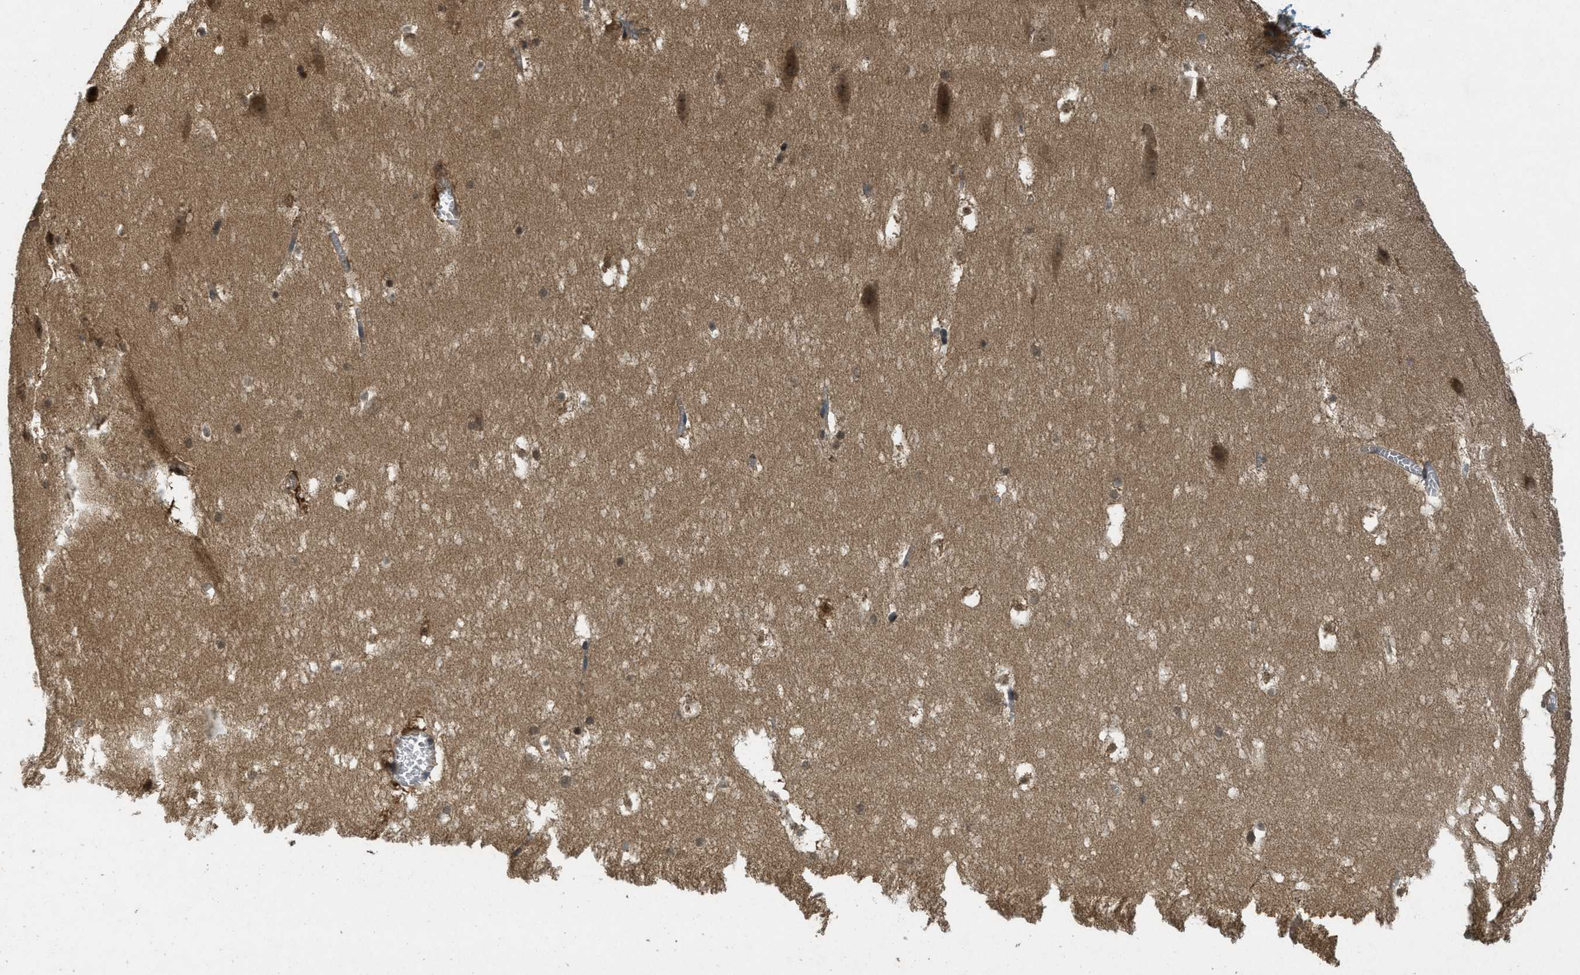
{"staining": {"intensity": "strong", "quantity": ">75%", "location": "nuclear"}, "tissue": "hippocampus", "cell_type": "Glial cells", "image_type": "normal", "snomed": [{"axis": "morphology", "description": "Normal tissue, NOS"}, {"axis": "topography", "description": "Hippocampus"}], "caption": "The histopathology image exhibits immunohistochemical staining of normal hippocampus. There is strong nuclear positivity is identified in about >75% of glial cells. (DAB IHC with brightfield microscopy, high magnification).", "gene": "ATG7", "patient": {"sex": "male", "age": 45}}